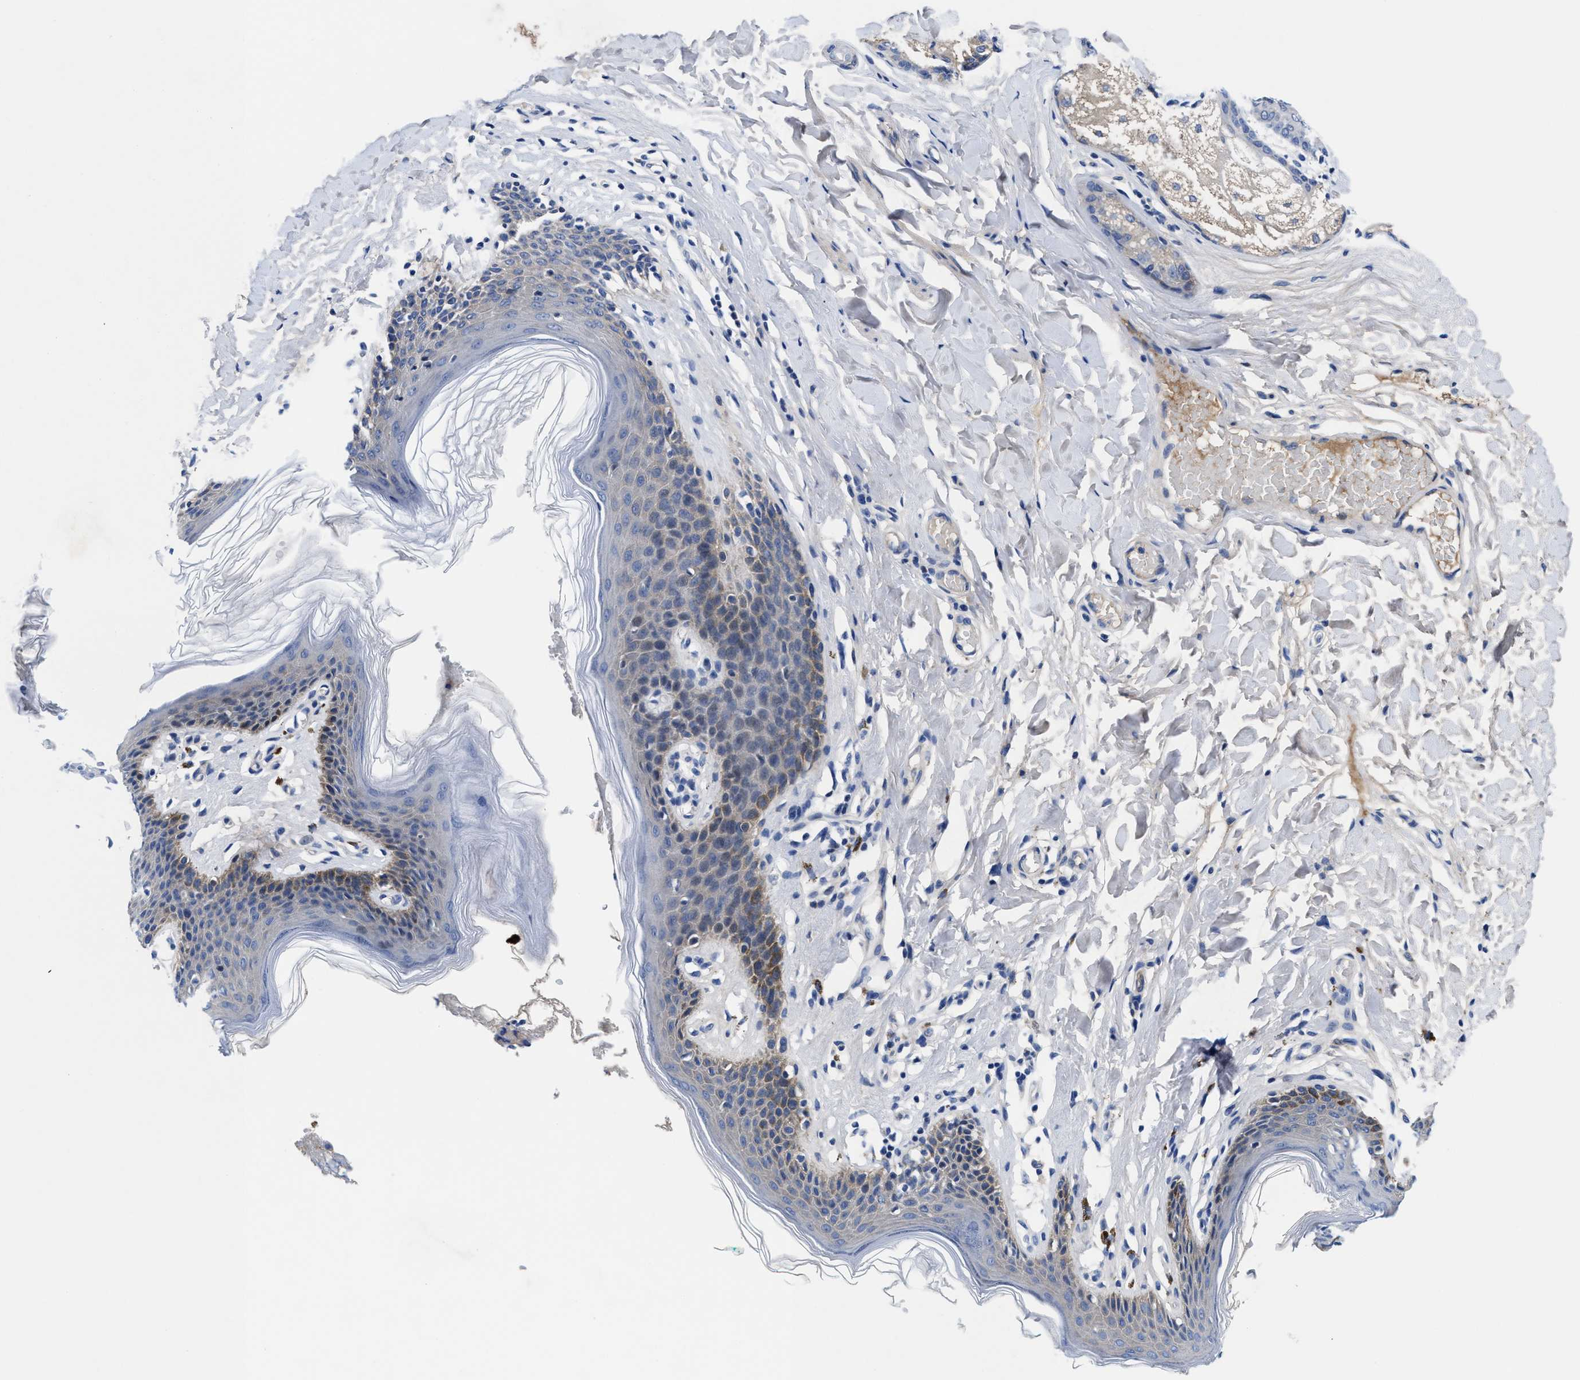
{"staining": {"intensity": "weak", "quantity": "<25%", "location": "cytoplasmic/membranous"}, "tissue": "skin", "cell_type": "Epidermal cells", "image_type": "normal", "snomed": [{"axis": "morphology", "description": "Normal tissue, NOS"}, {"axis": "topography", "description": "Vulva"}], "caption": "This photomicrograph is of unremarkable skin stained with immunohistochemistry to label a protein in brown with the nuclei are counter-stained blue. There is no positivity in epidermal cells.", "gene": "DHRS13", "patient": {"sex": "female", "age": 66}}